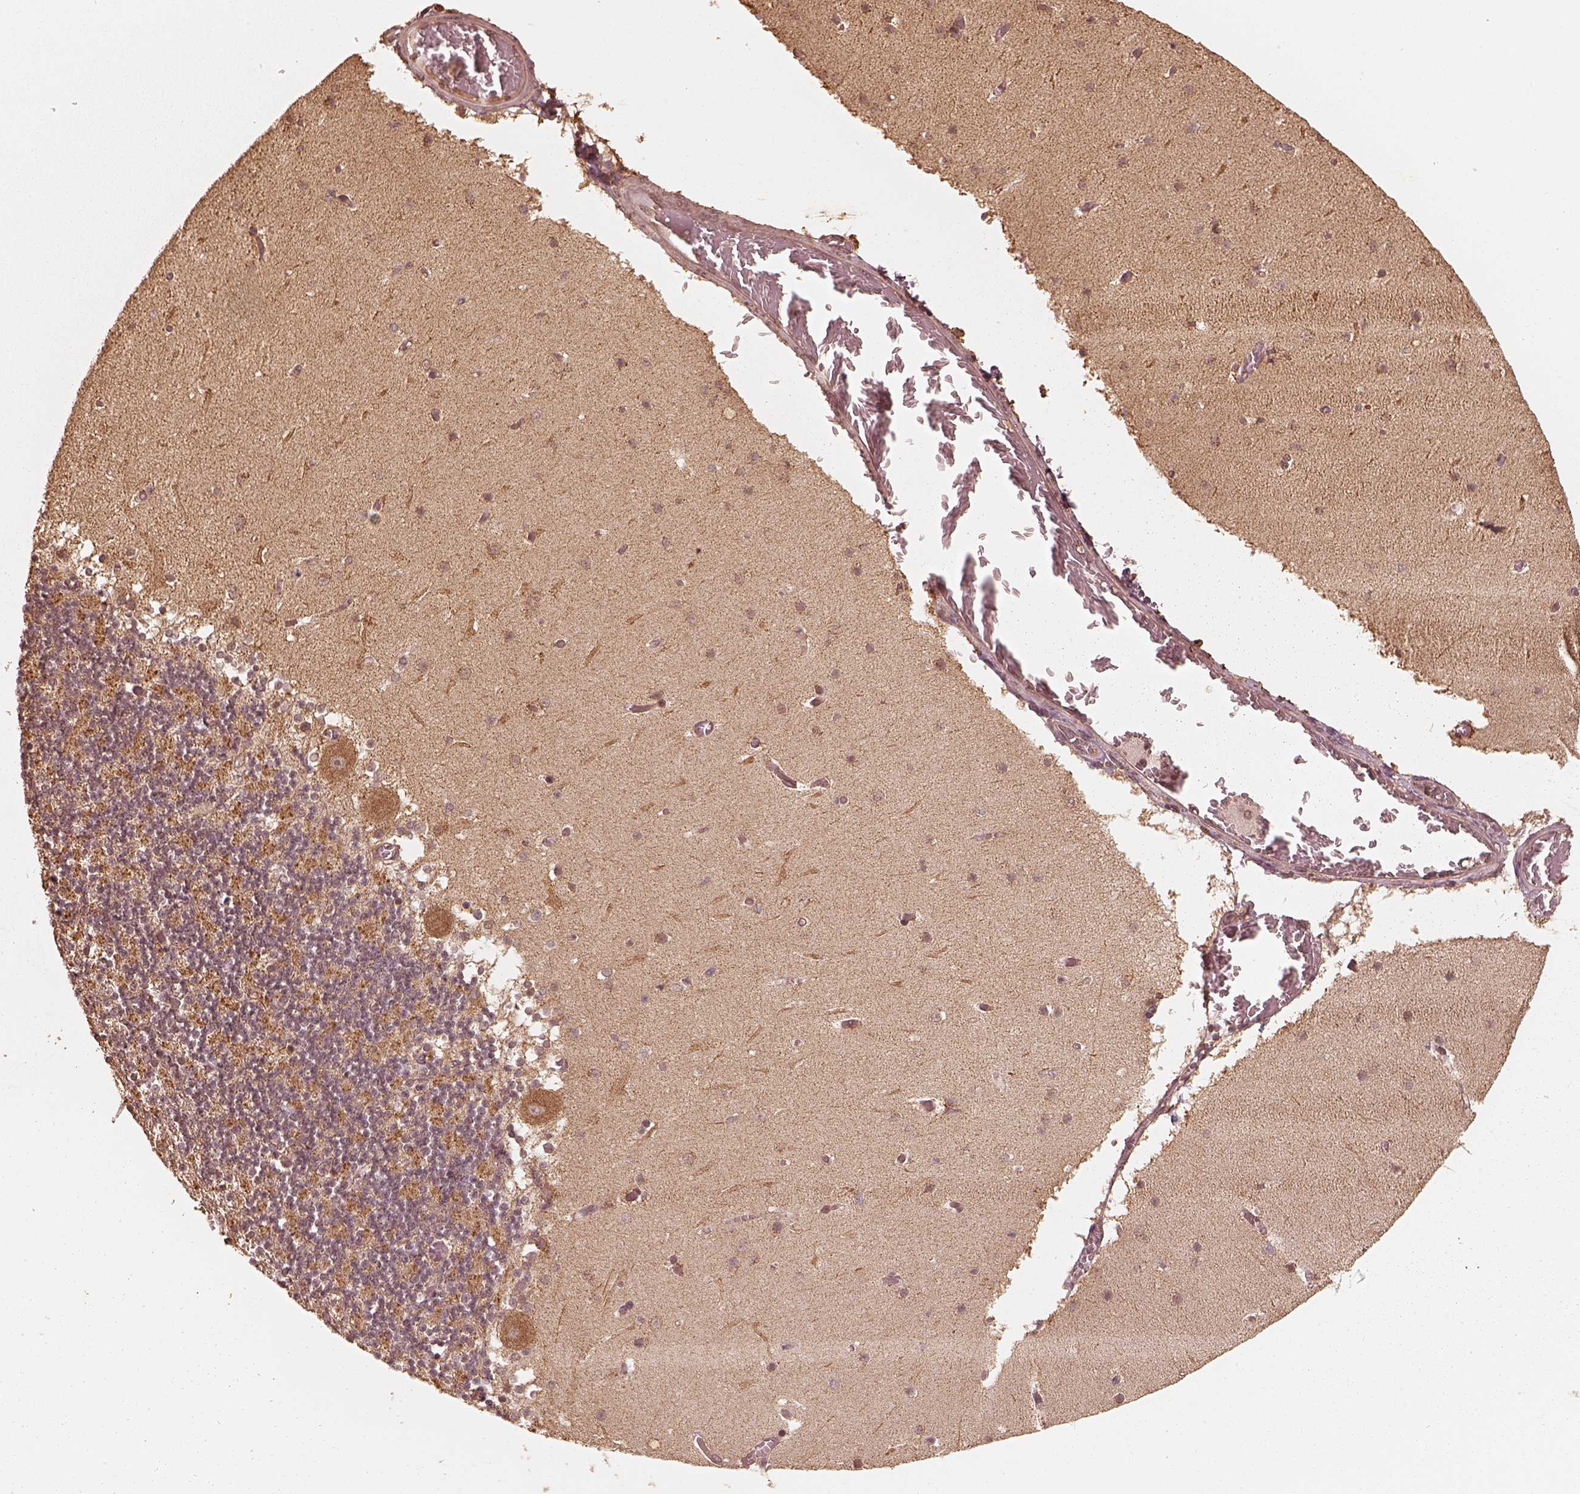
{"staining": {"intensity": "moderate", "quantity": "25%-75%", "location": "cytoplasmic/membranous"}, "tissue": "cerebellum", "cell_type": "Cells in granular layer", "image_type": "normal", "snomed": [{"axis": "morphology", "description": "Normal tissue, NOS"}, {"axis": "topography", "description": "Cerebellum"}], "caption": "Unremarkable cerebellum was stained to show a protein in brown. There is medium levels of moderate cytoplasmic/membranous staining in approximately 25%-75% of cells in granular layer. (DAB (3,3'-diaminobenzidine) IHC with brightfield microscopy, high magnification).", "gene": "DNAJC25", "patient": {"sex": "female", "age": 28}}